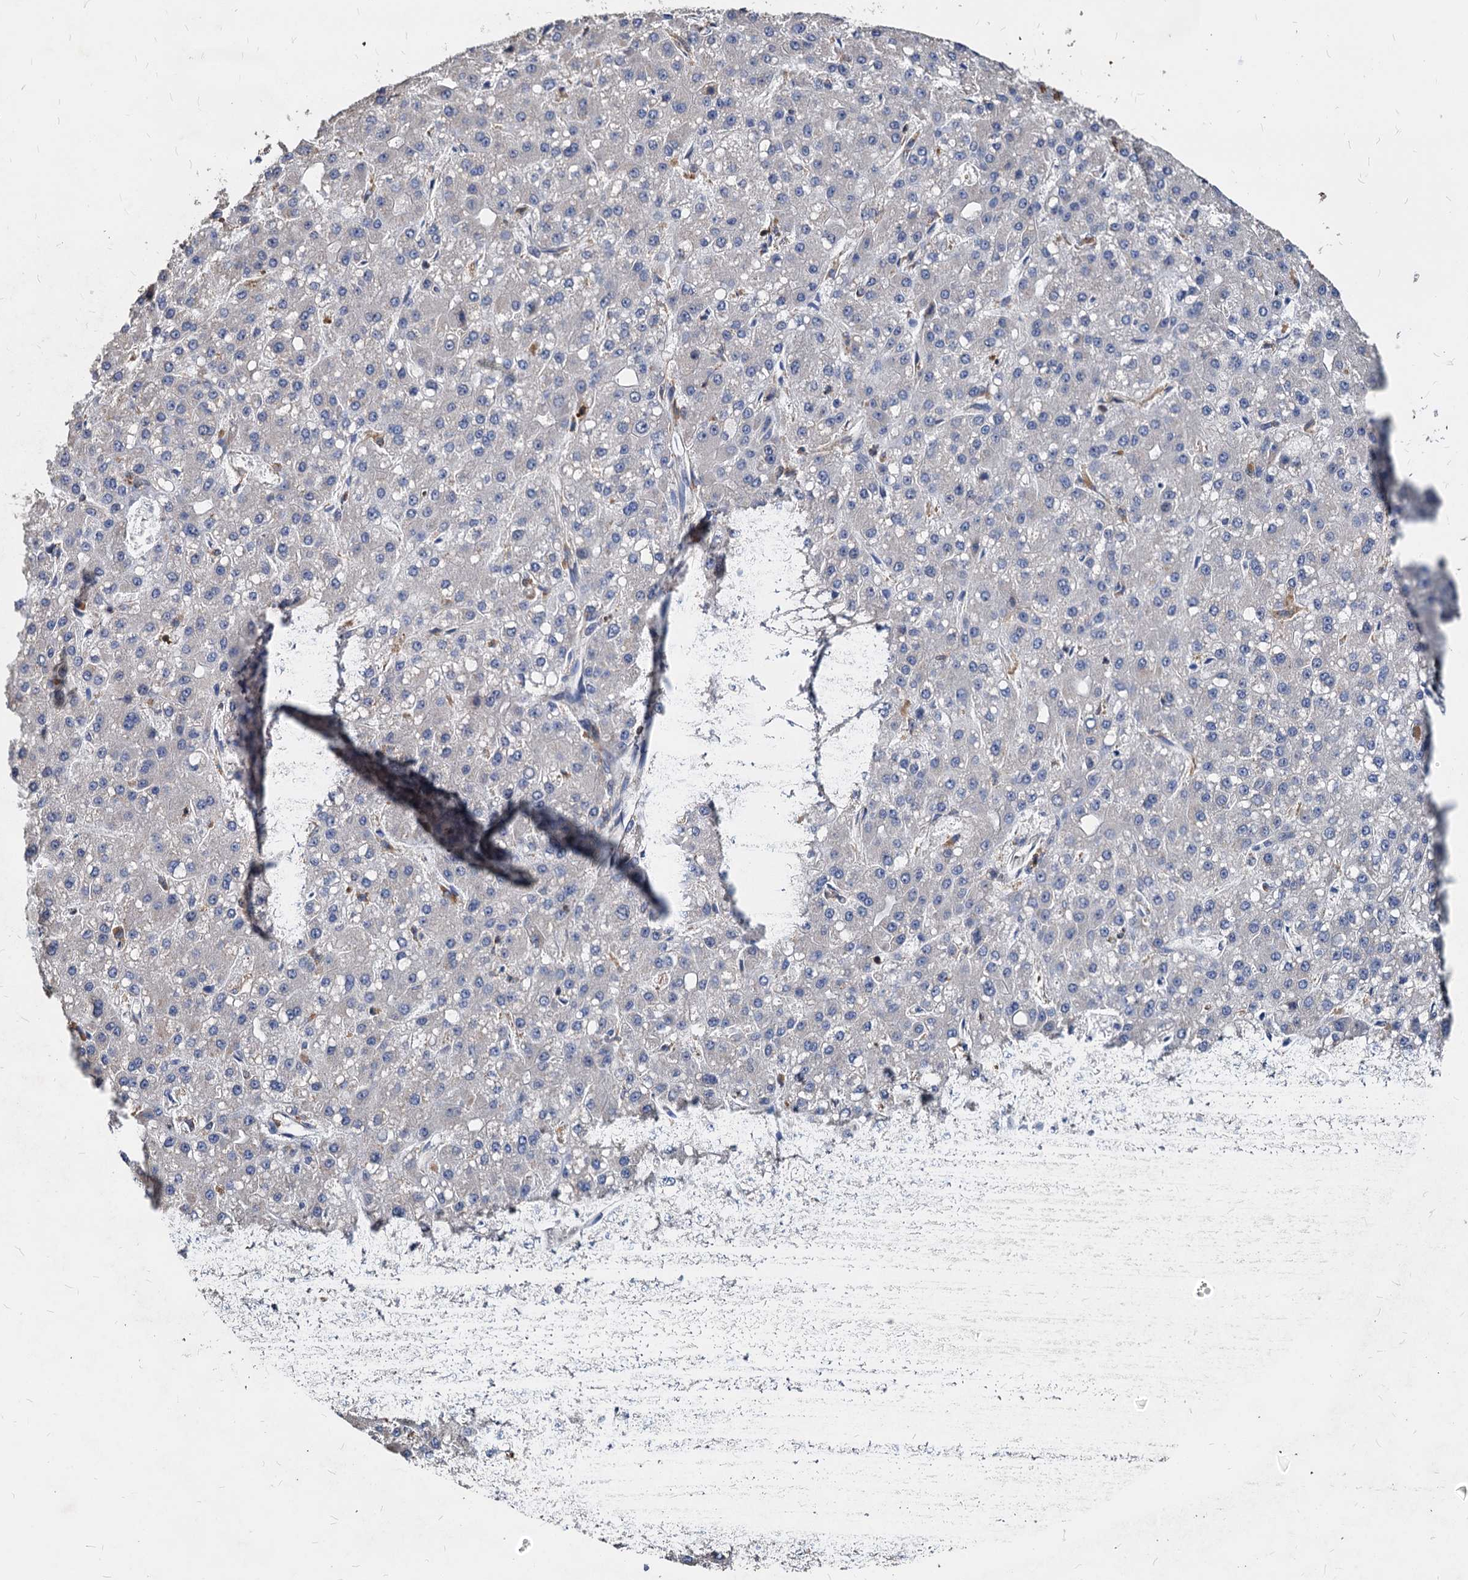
{"staining": {"intensity": "negative", "quantity": "none", "location": "none"}, "tissue": "liver cancer", "cell_type": "Tumor cells", "image_type": "cancer", "snomed": [{"axis": "morphology", "description": "Carcinoma, Hepatocellular, NOS"}, {"axis": "topography", "description": "Liver"}], "caption": "DAB (3,3'-diaminobenzidine) immunohistochemical staining of liver cancer displays no significant expression in tumor cells.", "gene": "LCP2", "patient": {"sex": "male", "age": 67}}